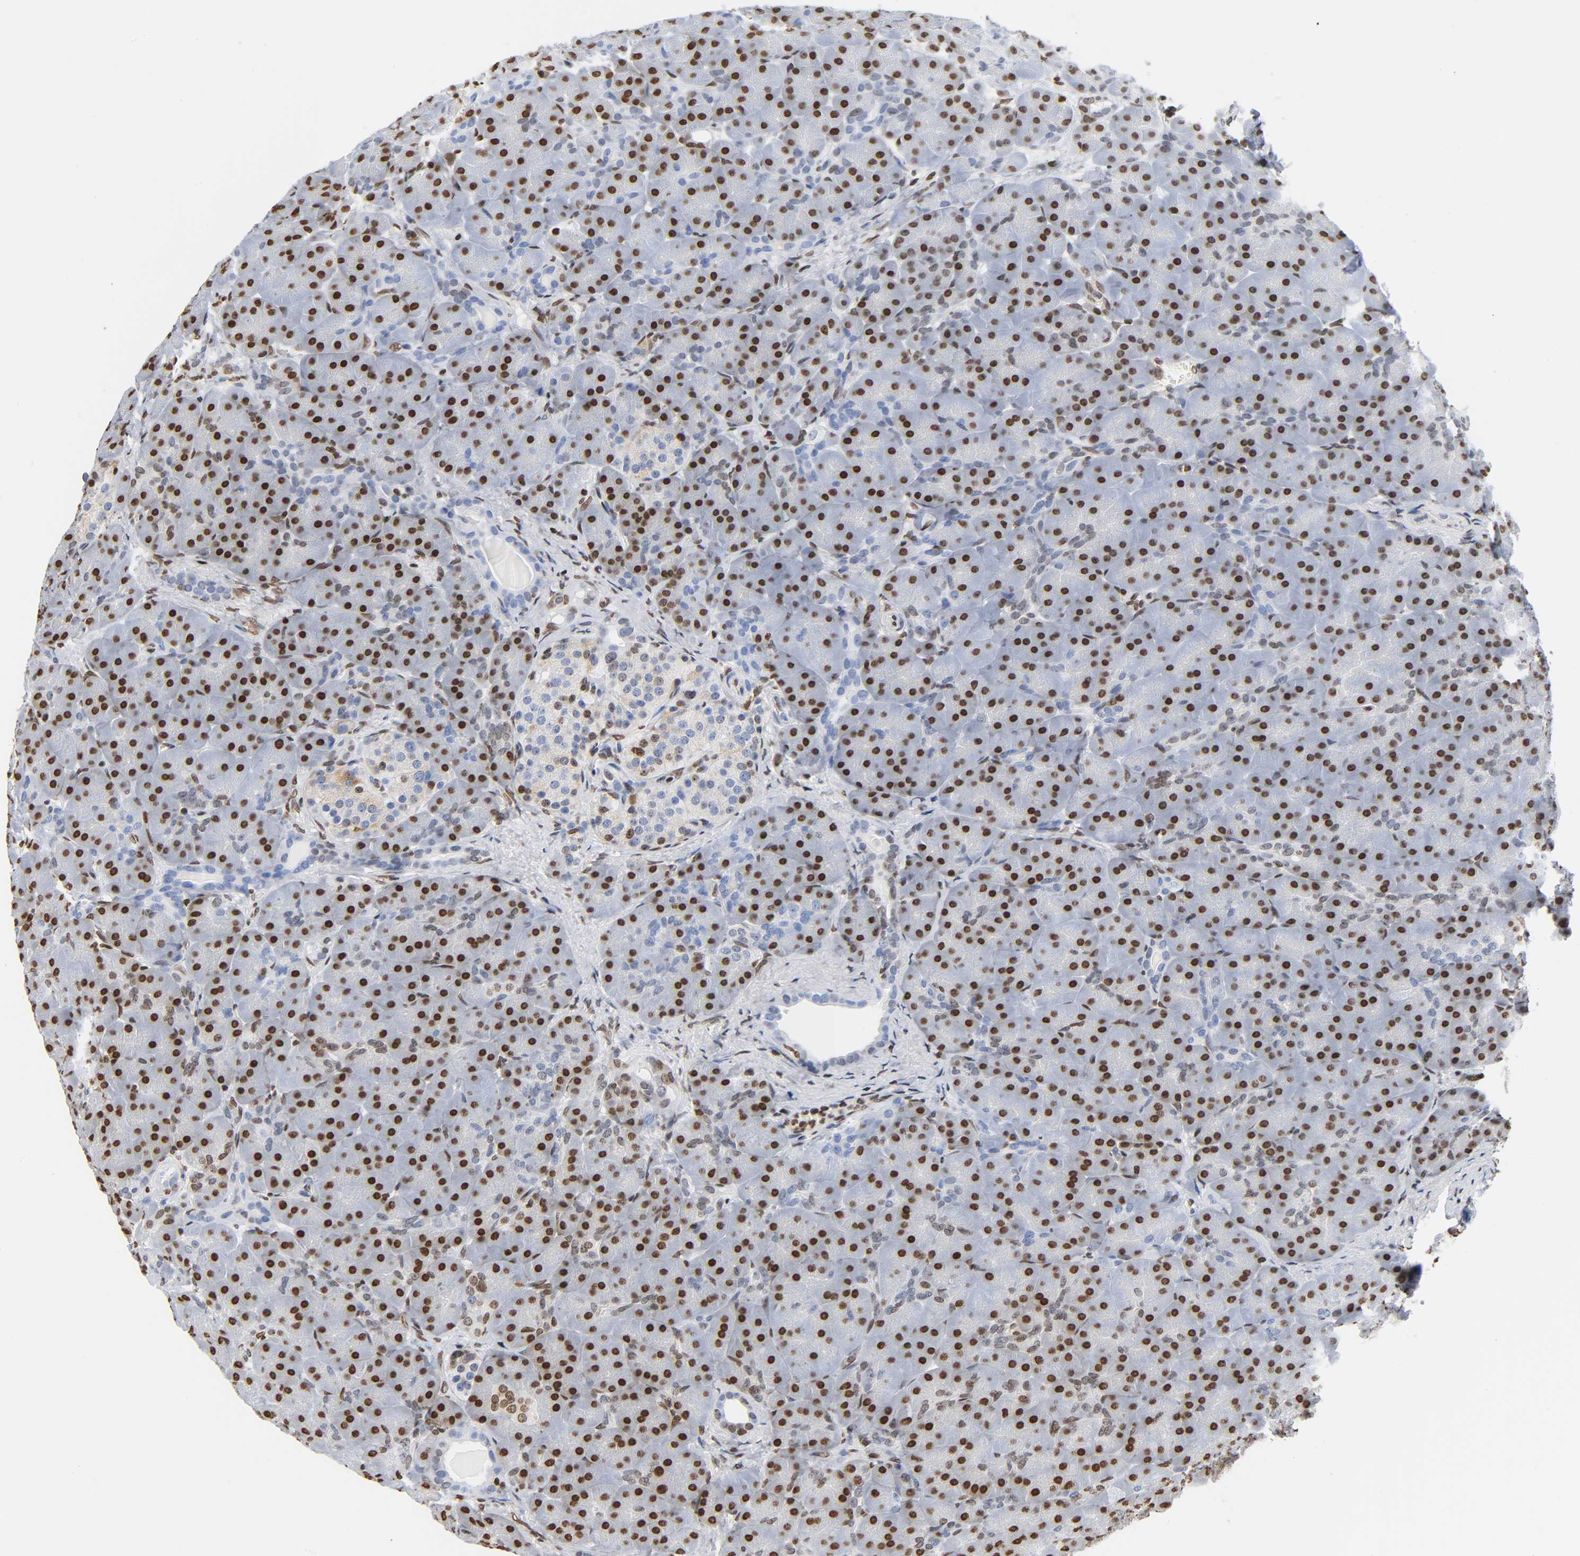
{"staining": {"intensity": "strong", "quantity": ">75%", "location": "nuclear"}, "tissue": "pancreas", "cell_type": "Exocrine glandular cells", "image_type": "normal", "snomed": [{"axis": "morphology", "description": "Normal tissue, NOS"}, {"axis": "topography", "description": "Pancreas"}], "caption": "Pancreas stained for a protein displays strong nuclear positivity in exocrine glandular cells. Nuclei are stained in blue.", "gene": "HOXA6", "patient": {"sex": "male", "age": 66}}